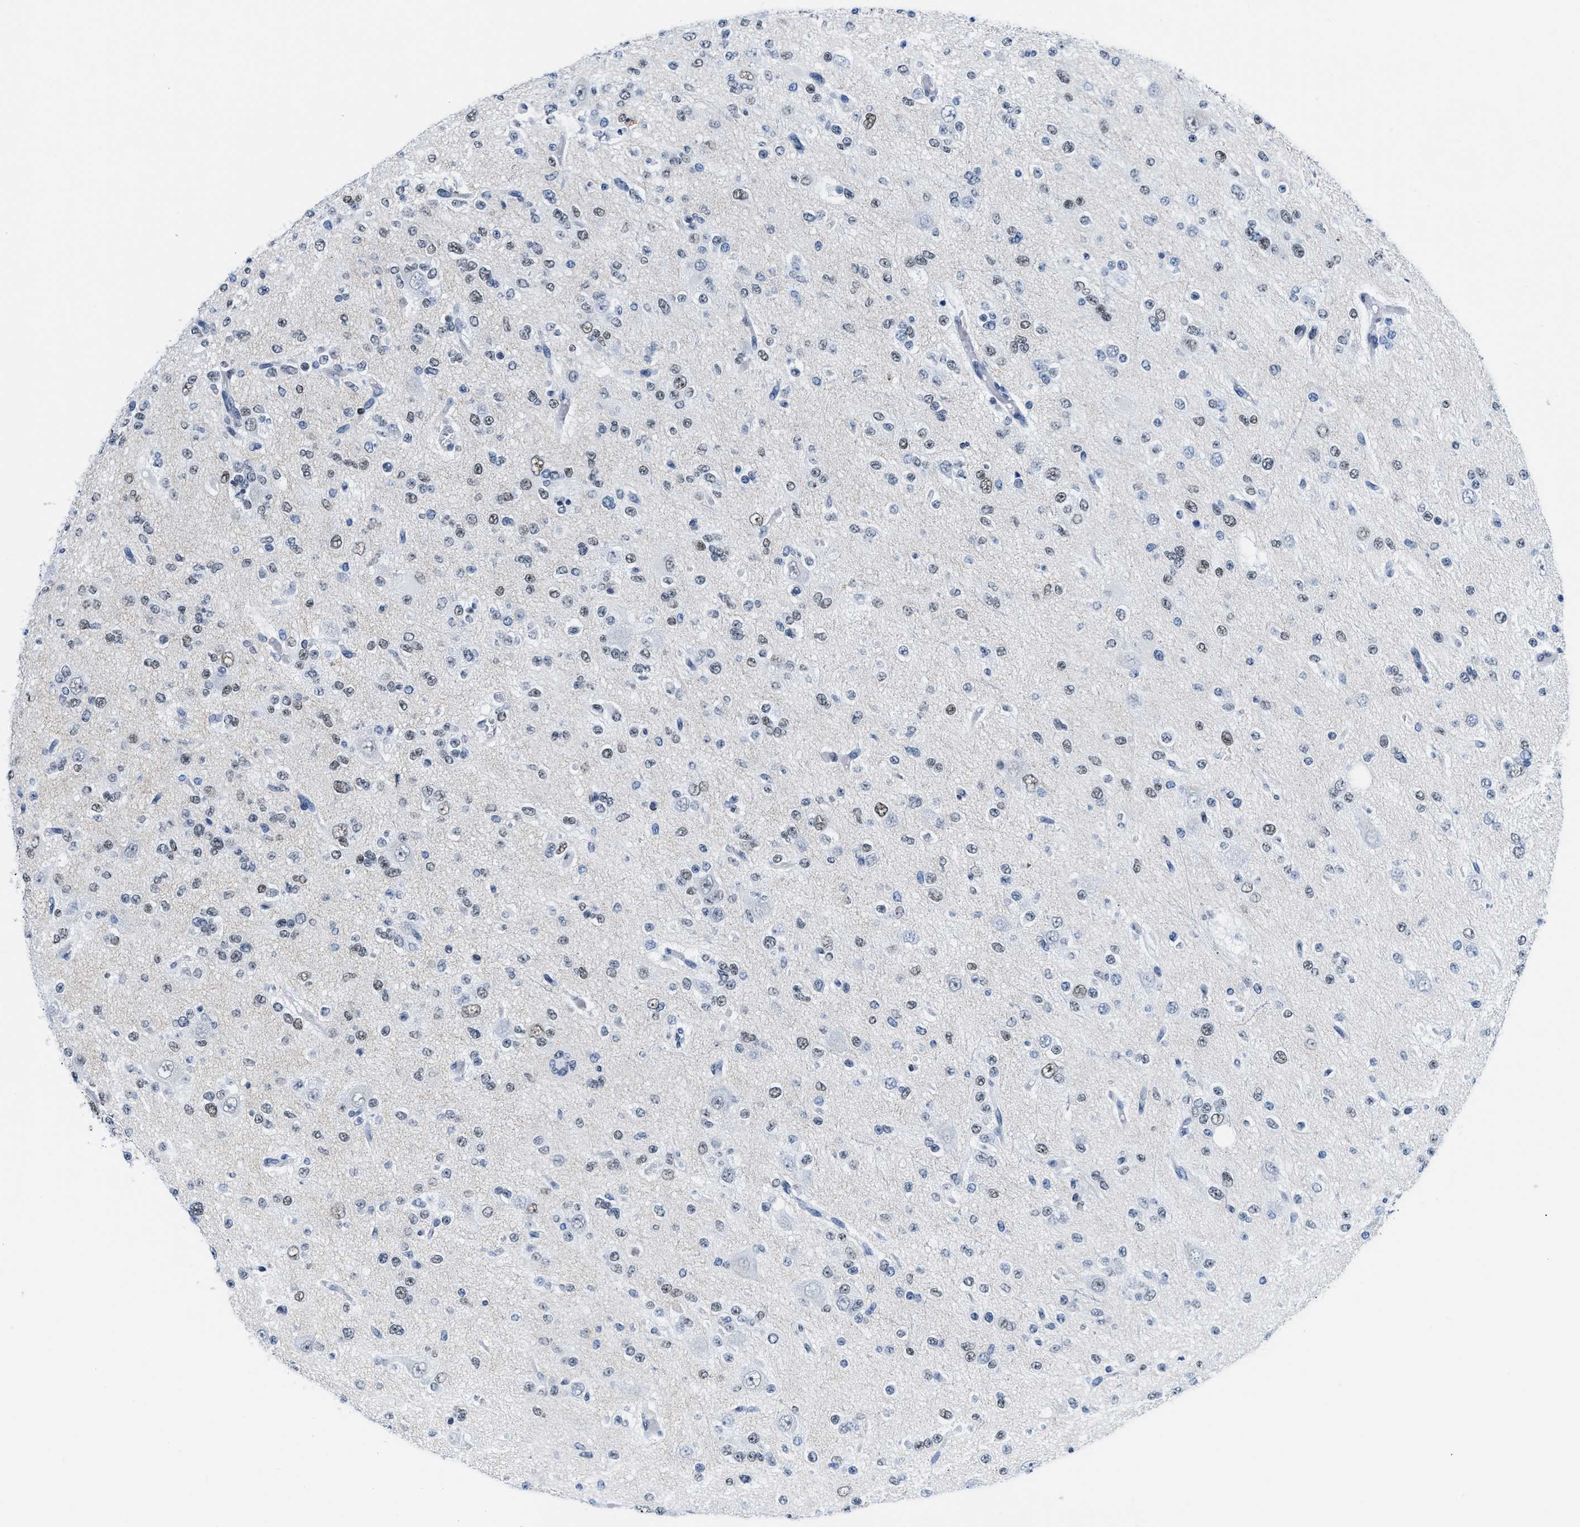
{"staining": {"intensity": "moderate", "quantity": "25%-75%", "location": "nuclear"}, "tissue": "glioma", "cell_type": "Tumor cells", "image_type": "cancer", "snomed": [{"axis": "morphology", "description": "Glioma, malignant, Low grade"}, {"axis": "topography", "description": "Brain"}], "caption": "This micrograph displays immunohistochemistry staining of glioma, with medium moderate nuclear staining in about 25%-75% of tumor cells.", "gene": "CTBP1", "patient": {"sex": "male", "age": 38}}